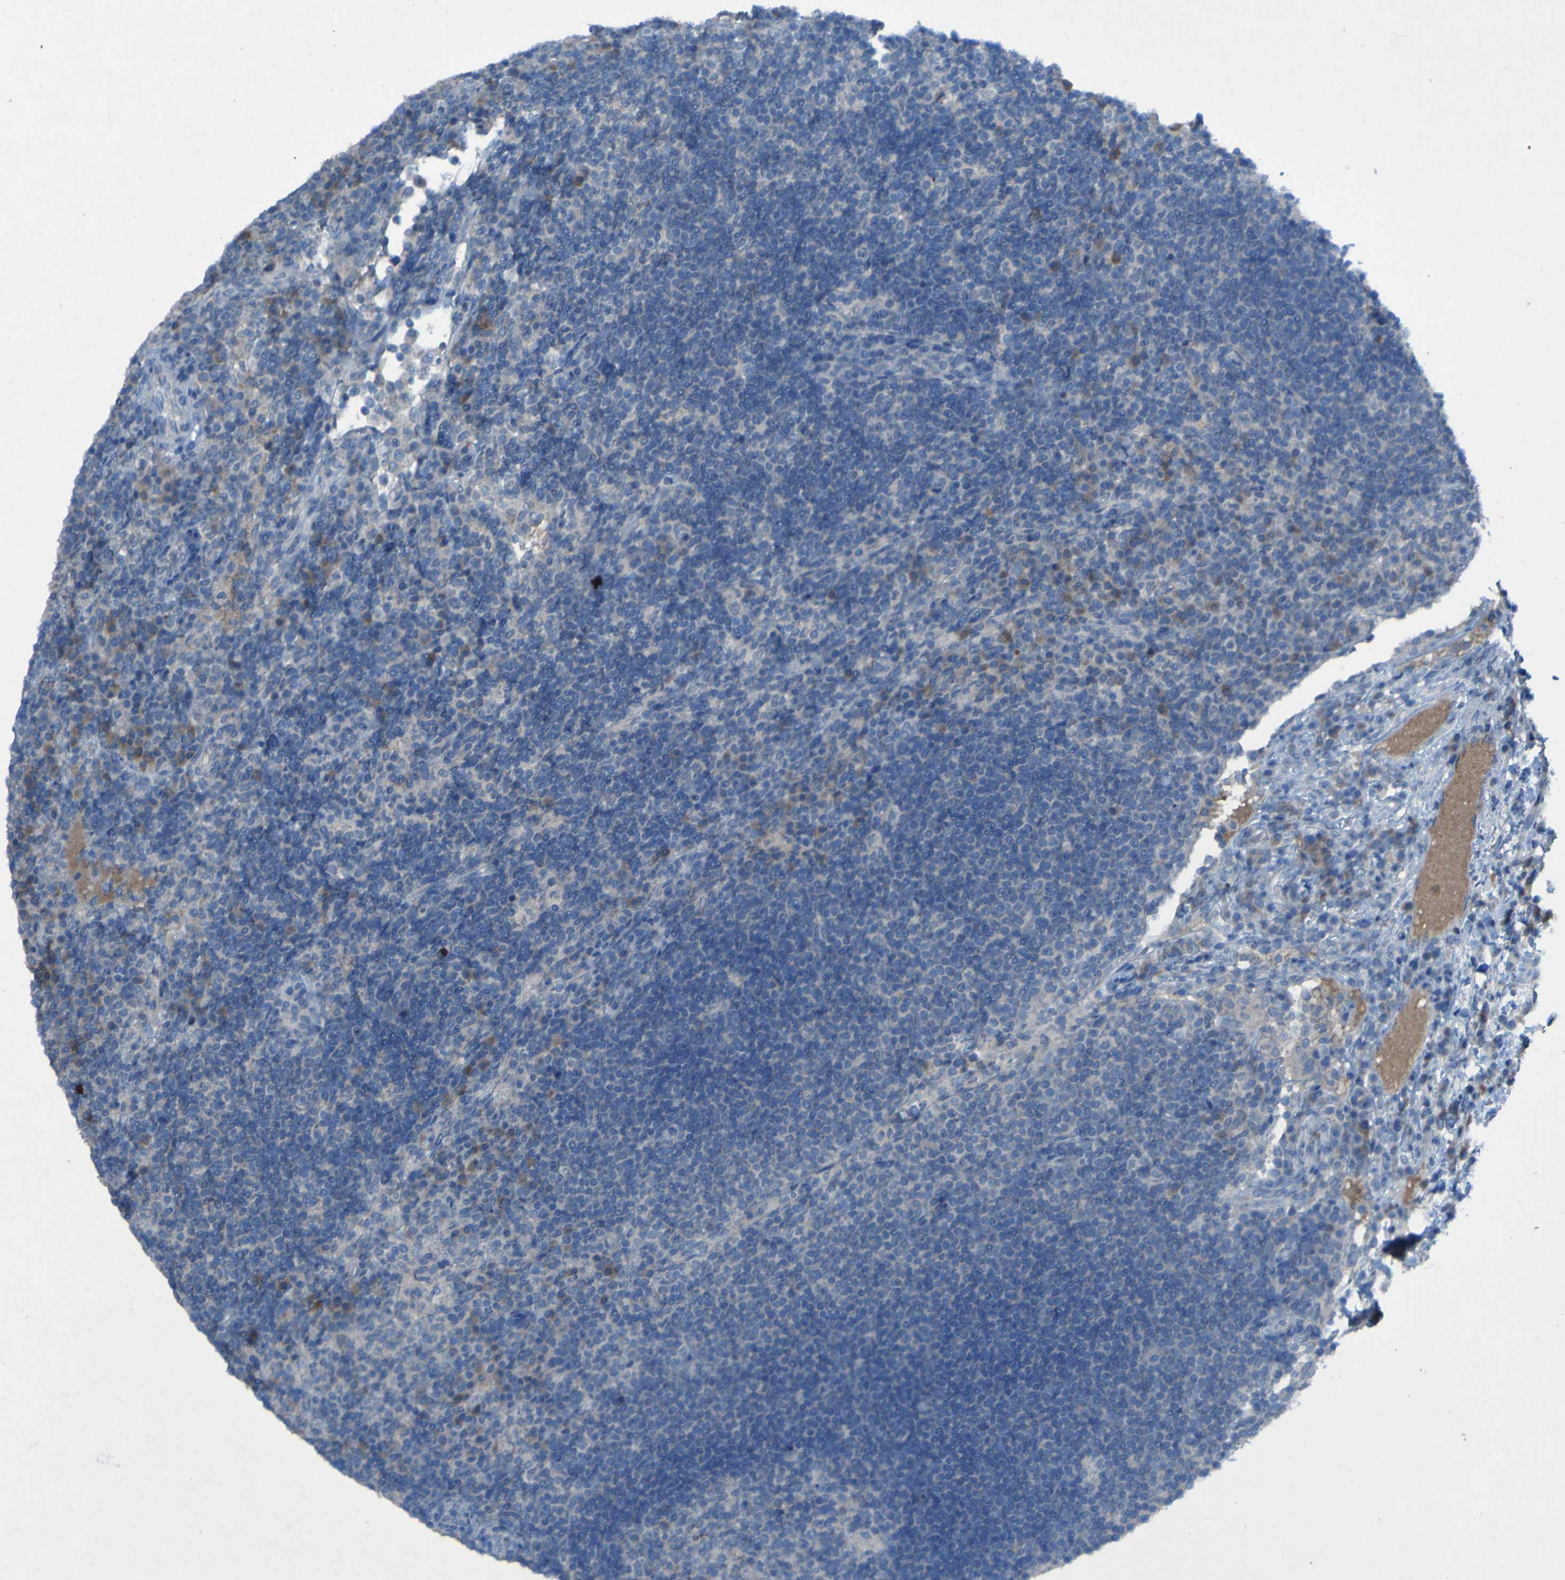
{"staining": {"intensity": "negative", "quantity": "none", "location": "none"}, "tissue": "lymph node", "cell_type": "Germinal center cells", "image_type": "normal", "snomed": [{"axis": "morphology", "description": "Normal tissue, NOS"}, {"axis": "topography", "description": "Lymph node"}], "caption": "Protein analysis of benign lymph node exhibits no significant expression in germinal center cells. Nuclei are stained in blue.", "gene": "SGK2", "patient": {"sex": "female", "age": 53}}